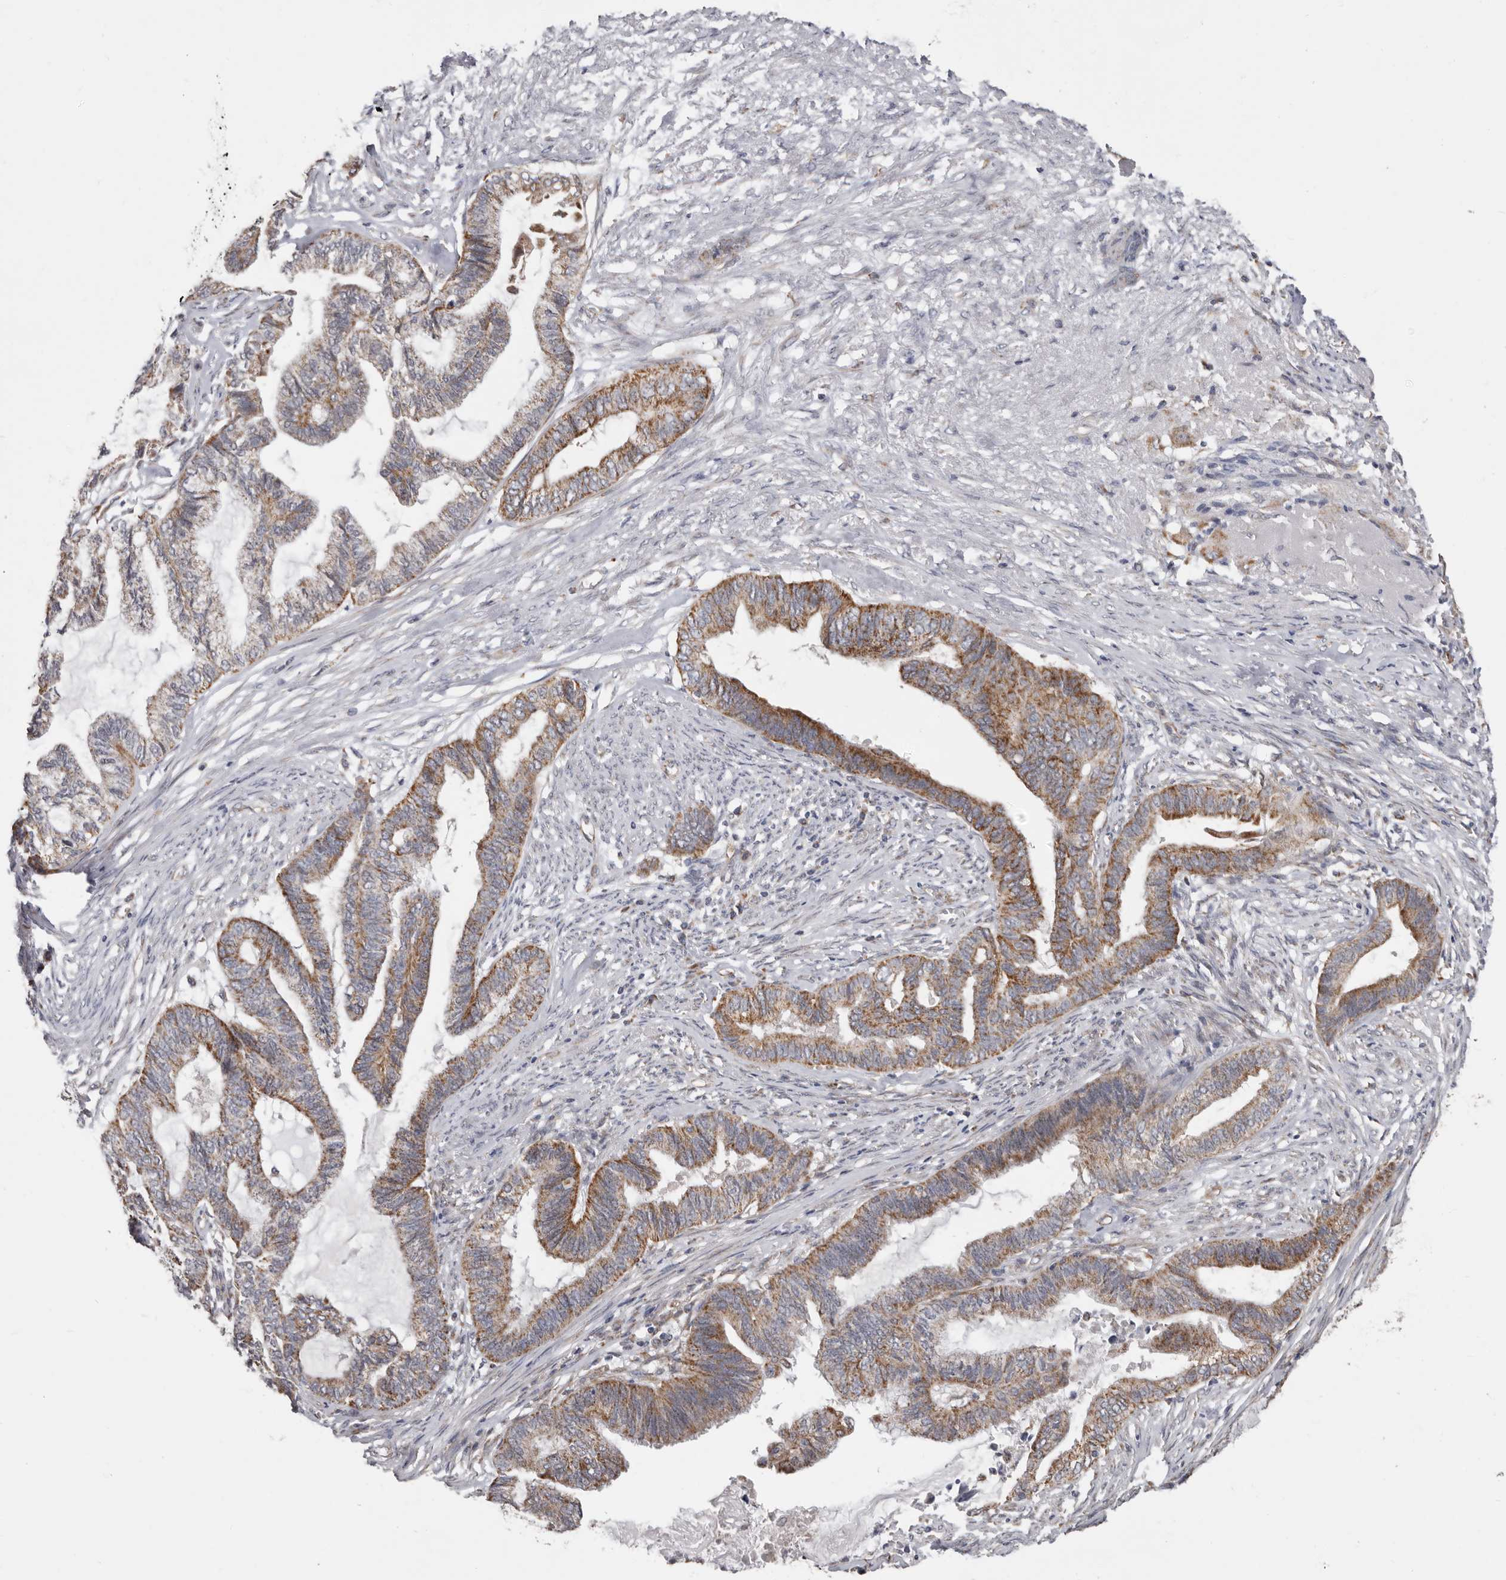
{"staining": {"intensity": "moderate", "quantity": ">75%", "location": "cytoplasmic/membranous"}, "tissue": "endometrial cancer", "cell_type": "Tumor cells", "image_type": "cancer", "snomed": [{"axis": "morphology", "description": "Adenocarcinoma, NOS"}, {"axis": "topography", "description": "Endometrium"}], "caption": "Endometrial adenocarcinoma stained with a brown dye exhibits moderate cytoplasmic/membranous positive positivity in about >75% of tumor cells.", "gene": "MRPL18", "patient": {"sex": "female", "age": 86}}